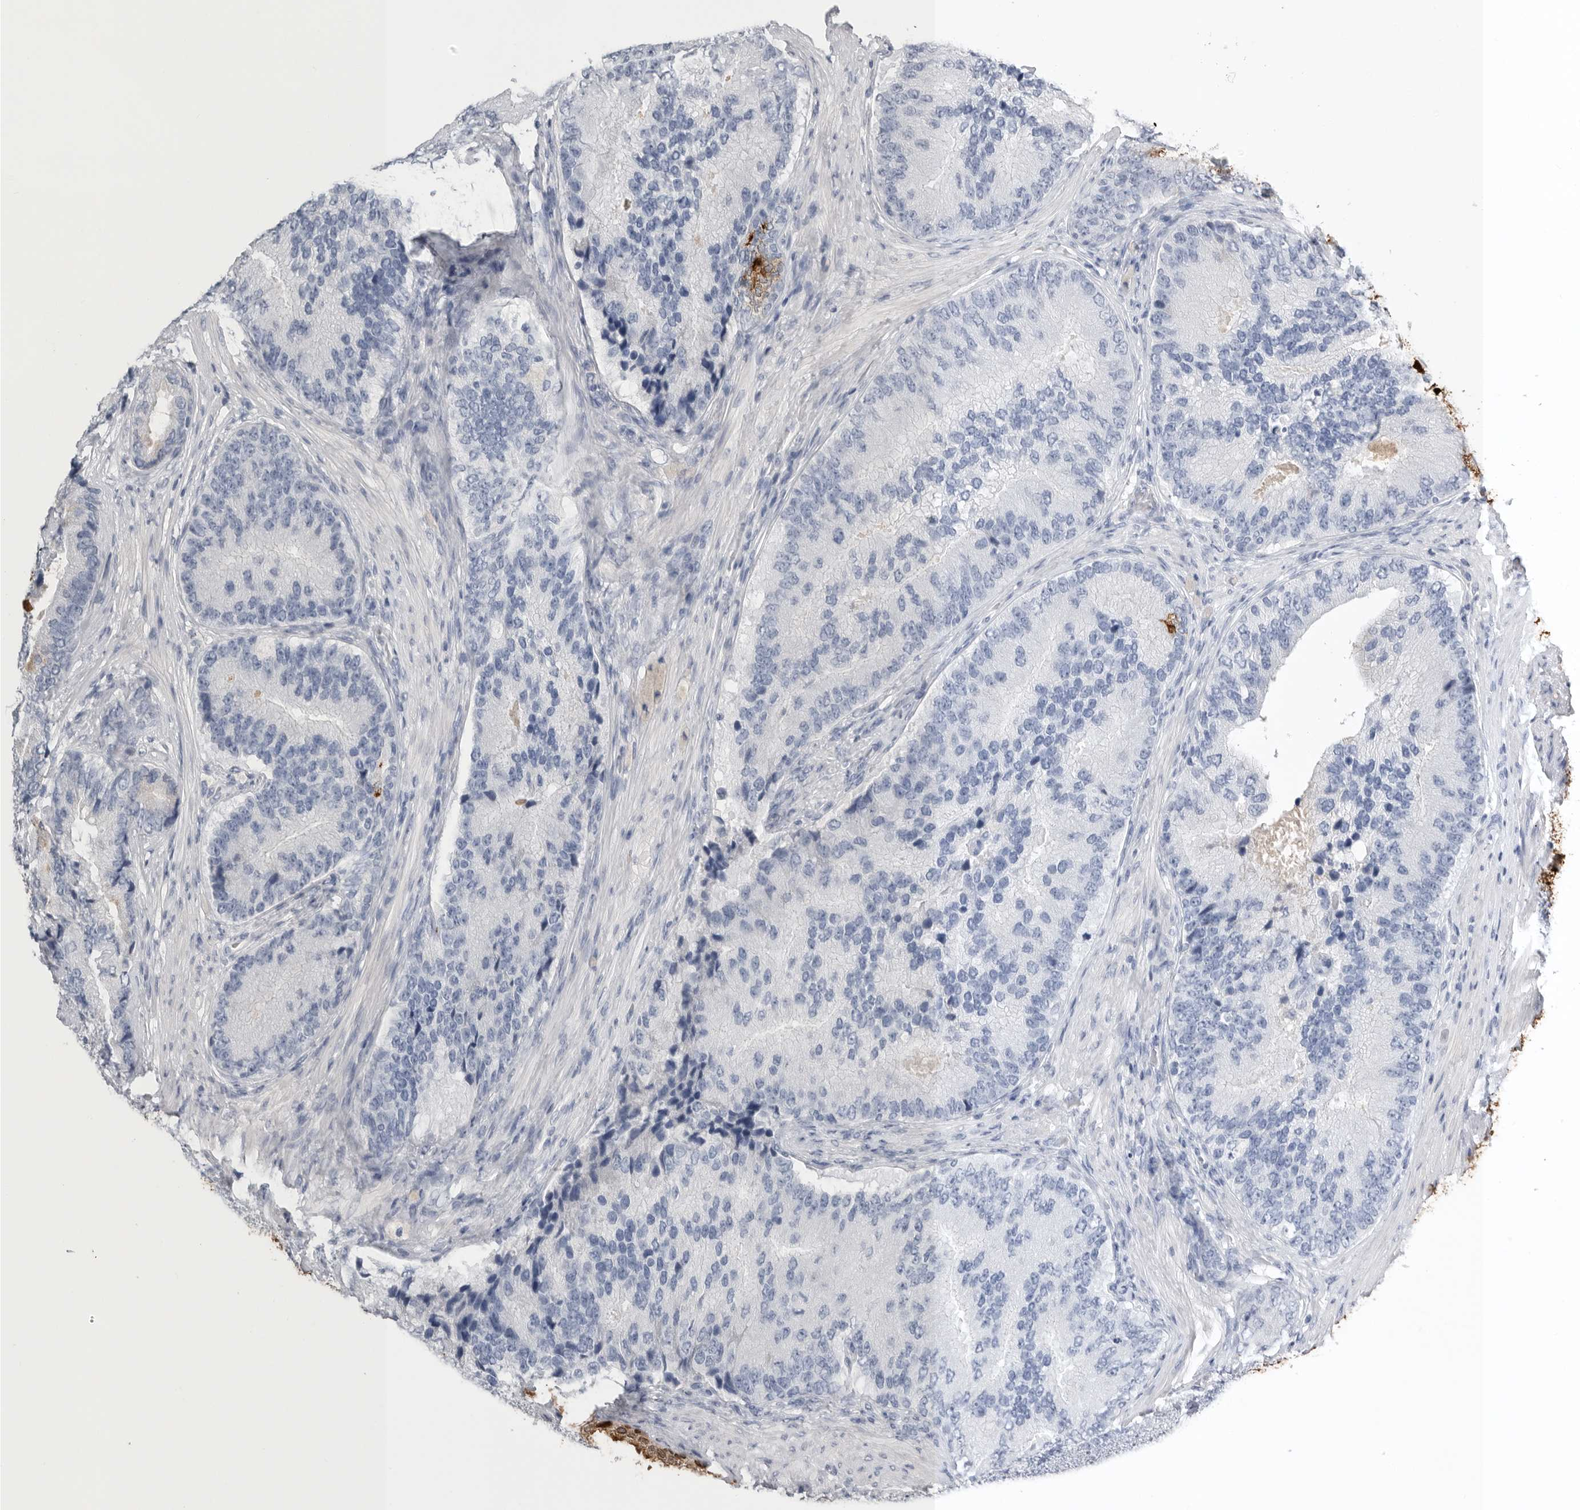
{"staining": {"intensity": "negative", "quantity": "none", "location": "none"}, "tissue": "prostate cancer", "cell_type": "Tumor cells", "image_type": "cancer", "snomed": [{"axis": "morphology", "description": "Adenocarcinoma, High grade"}, {"axis": "topography", "description": "Prostate"}], "caption": "Prostate cancer was stained to show a protein in brown. There is no significant staining in tumor cells.", "gene": "TIMP1", "patient": {"sex": "male", "age": 70}}